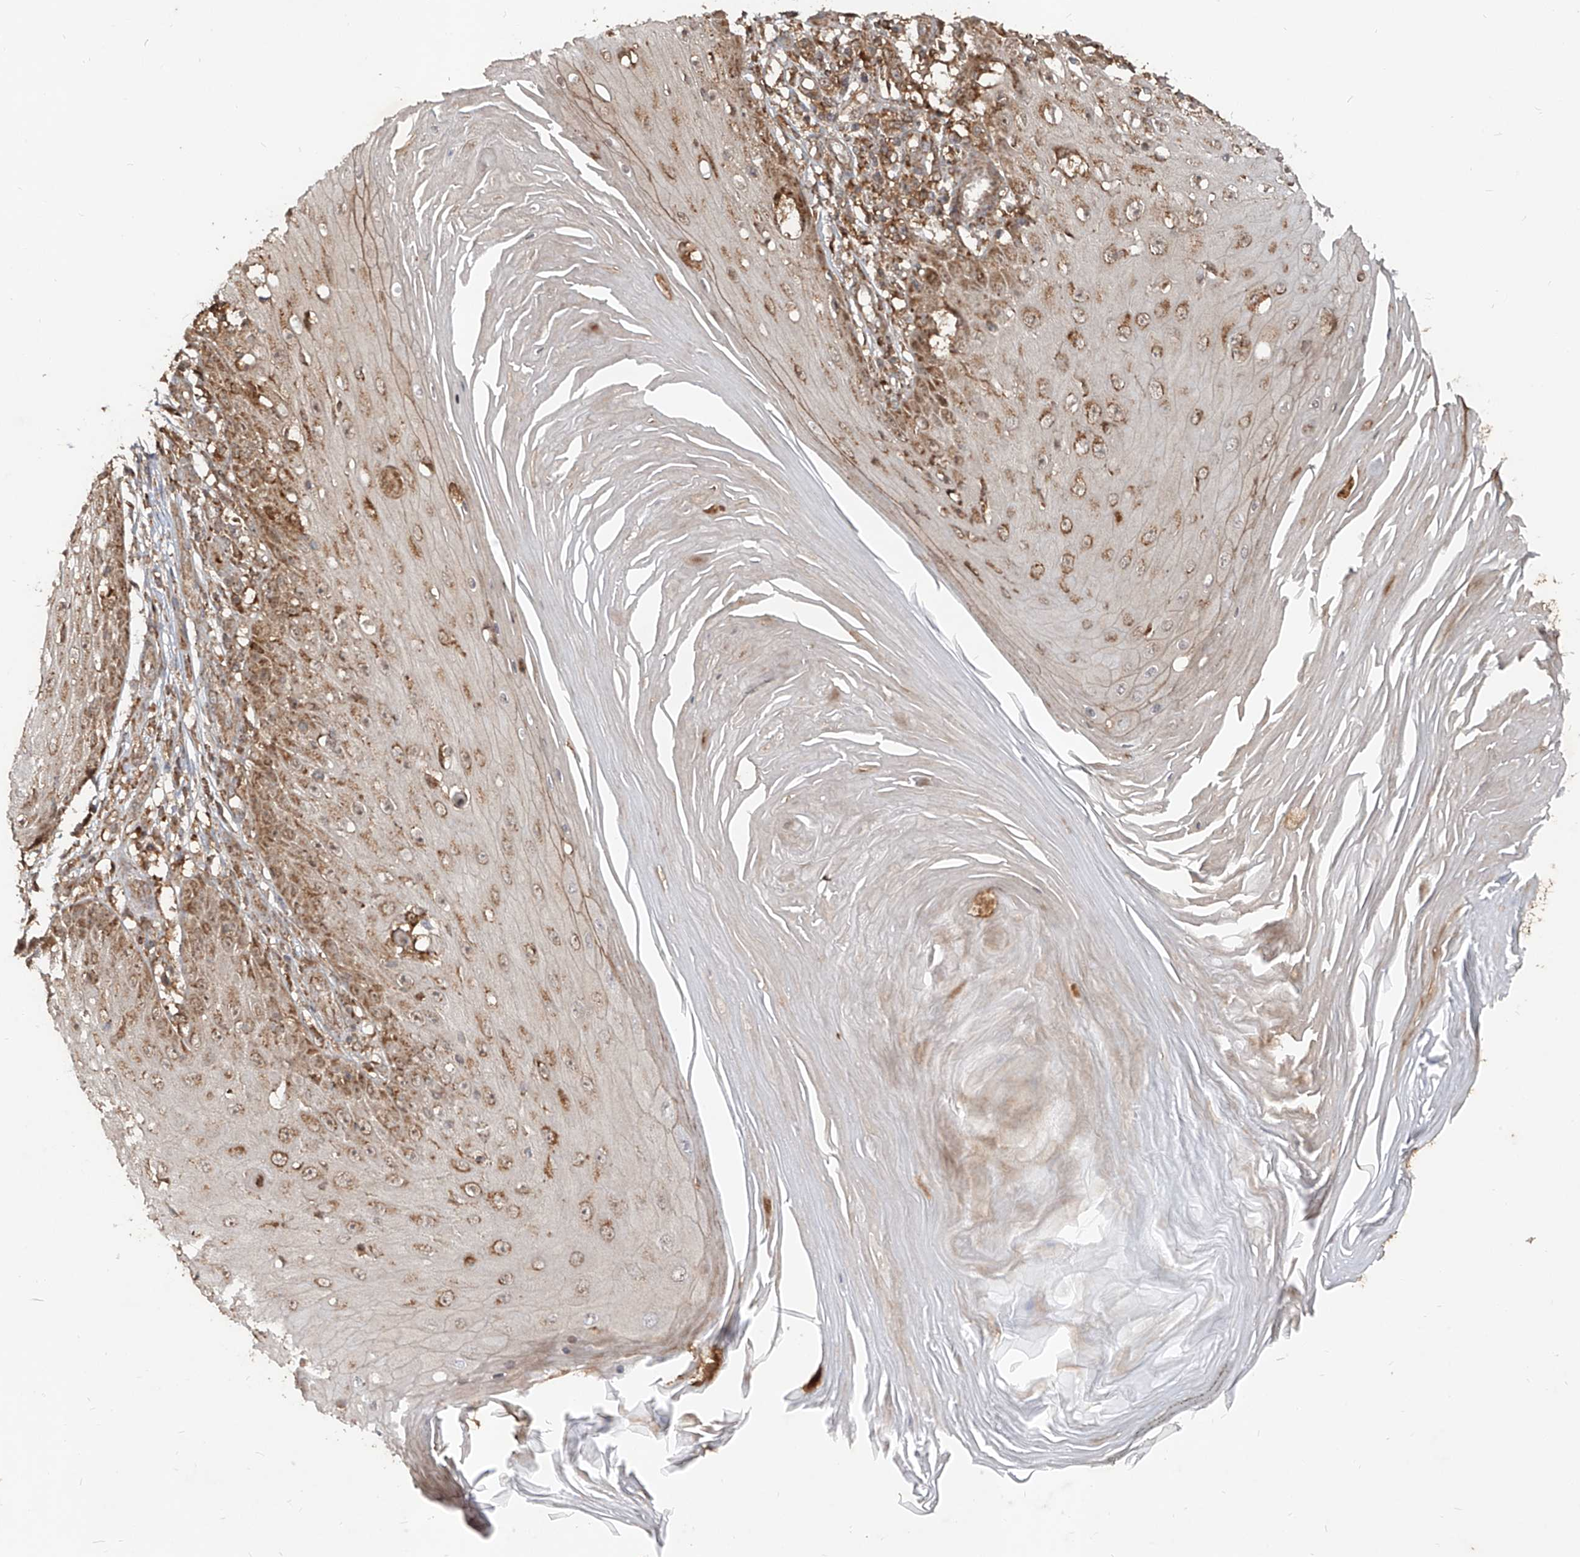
{"staining": {"intensity": "moderate", "quantity": ">75%", "location": "cytoplasmic/membranous"}, "tissue": "skin cancer", "cell_type": "Tumor cells", "image_type": "cancer", "snomed": [{"axis": "morphology", "description": "Squamous cell carcinoma, NOS"}, {"axis": "topography", "description": "Skin"}], "caption": "Immunohistochemistry photomicrograph of neoplastic tissue: human squamous cell carcinoma (skin) stained using IHC reveals medium levels of moderate protein expression localized specifically in the cytoplasmic/membranous of tumor cells, appearing as a cytoplasmic/membranous brown color.", "gene": "AIM2", "patient": {"sex": "female", "age": 73}}